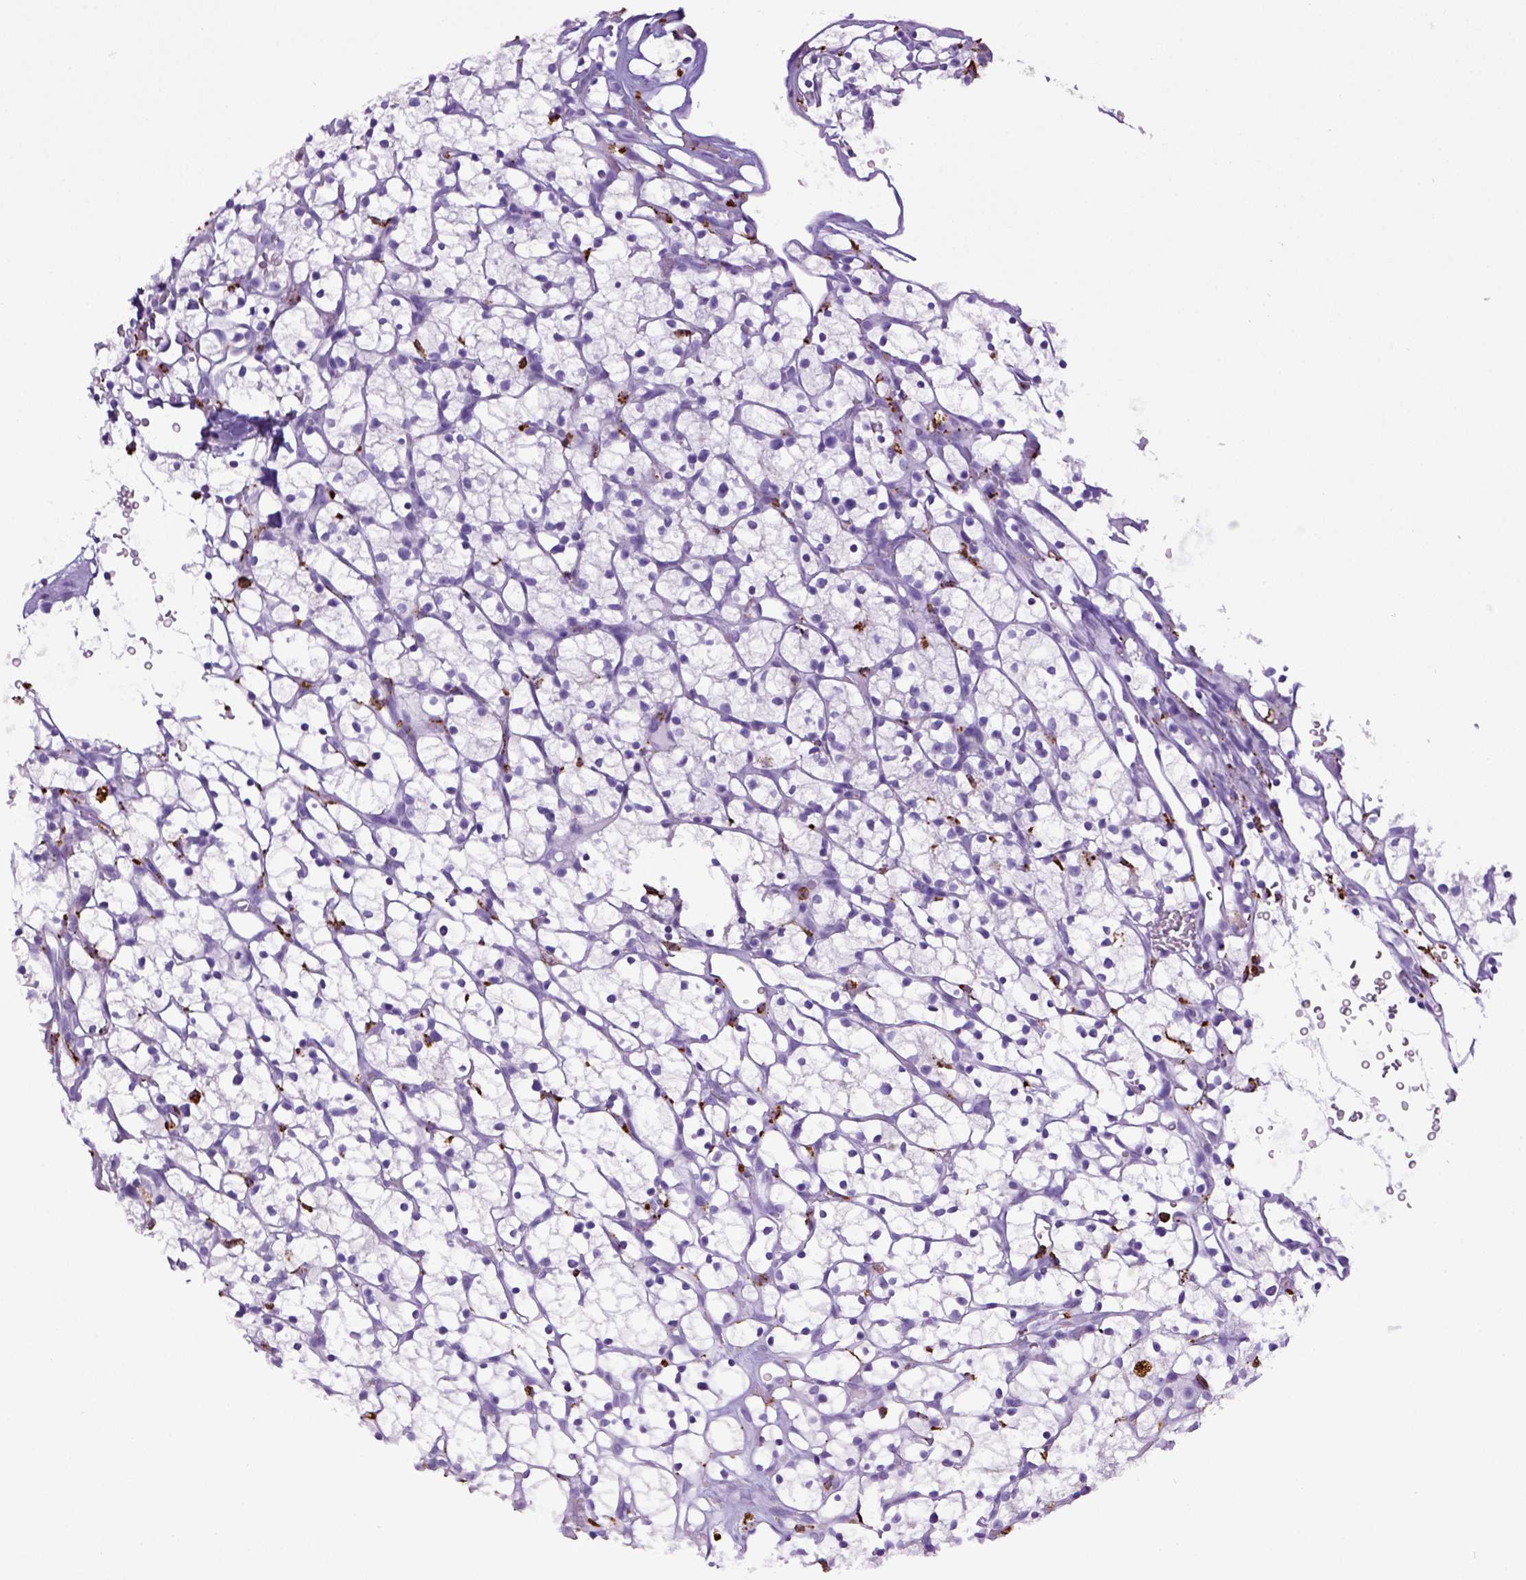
{"staining": {"intensity": "negative", "quantity": "none", "location": "none"}, "tissue": "renal cancer", "cell_type": "Tumor cells", "image_type": "cancer", "snomed": [{"axis": "morphology", "description": "Adenocarcinoma, NOS"}, {"axis": "topography", "description": "Kidney"}], "caption": "This image is of renal cancer stained with immunohistochemistry (IHC) to label a protein in brown with the nuclei are counter-stained blue. There is no positivity in tumor cells.", "gene": "CD68", "patient": {"sex": "female", "age": 64}}